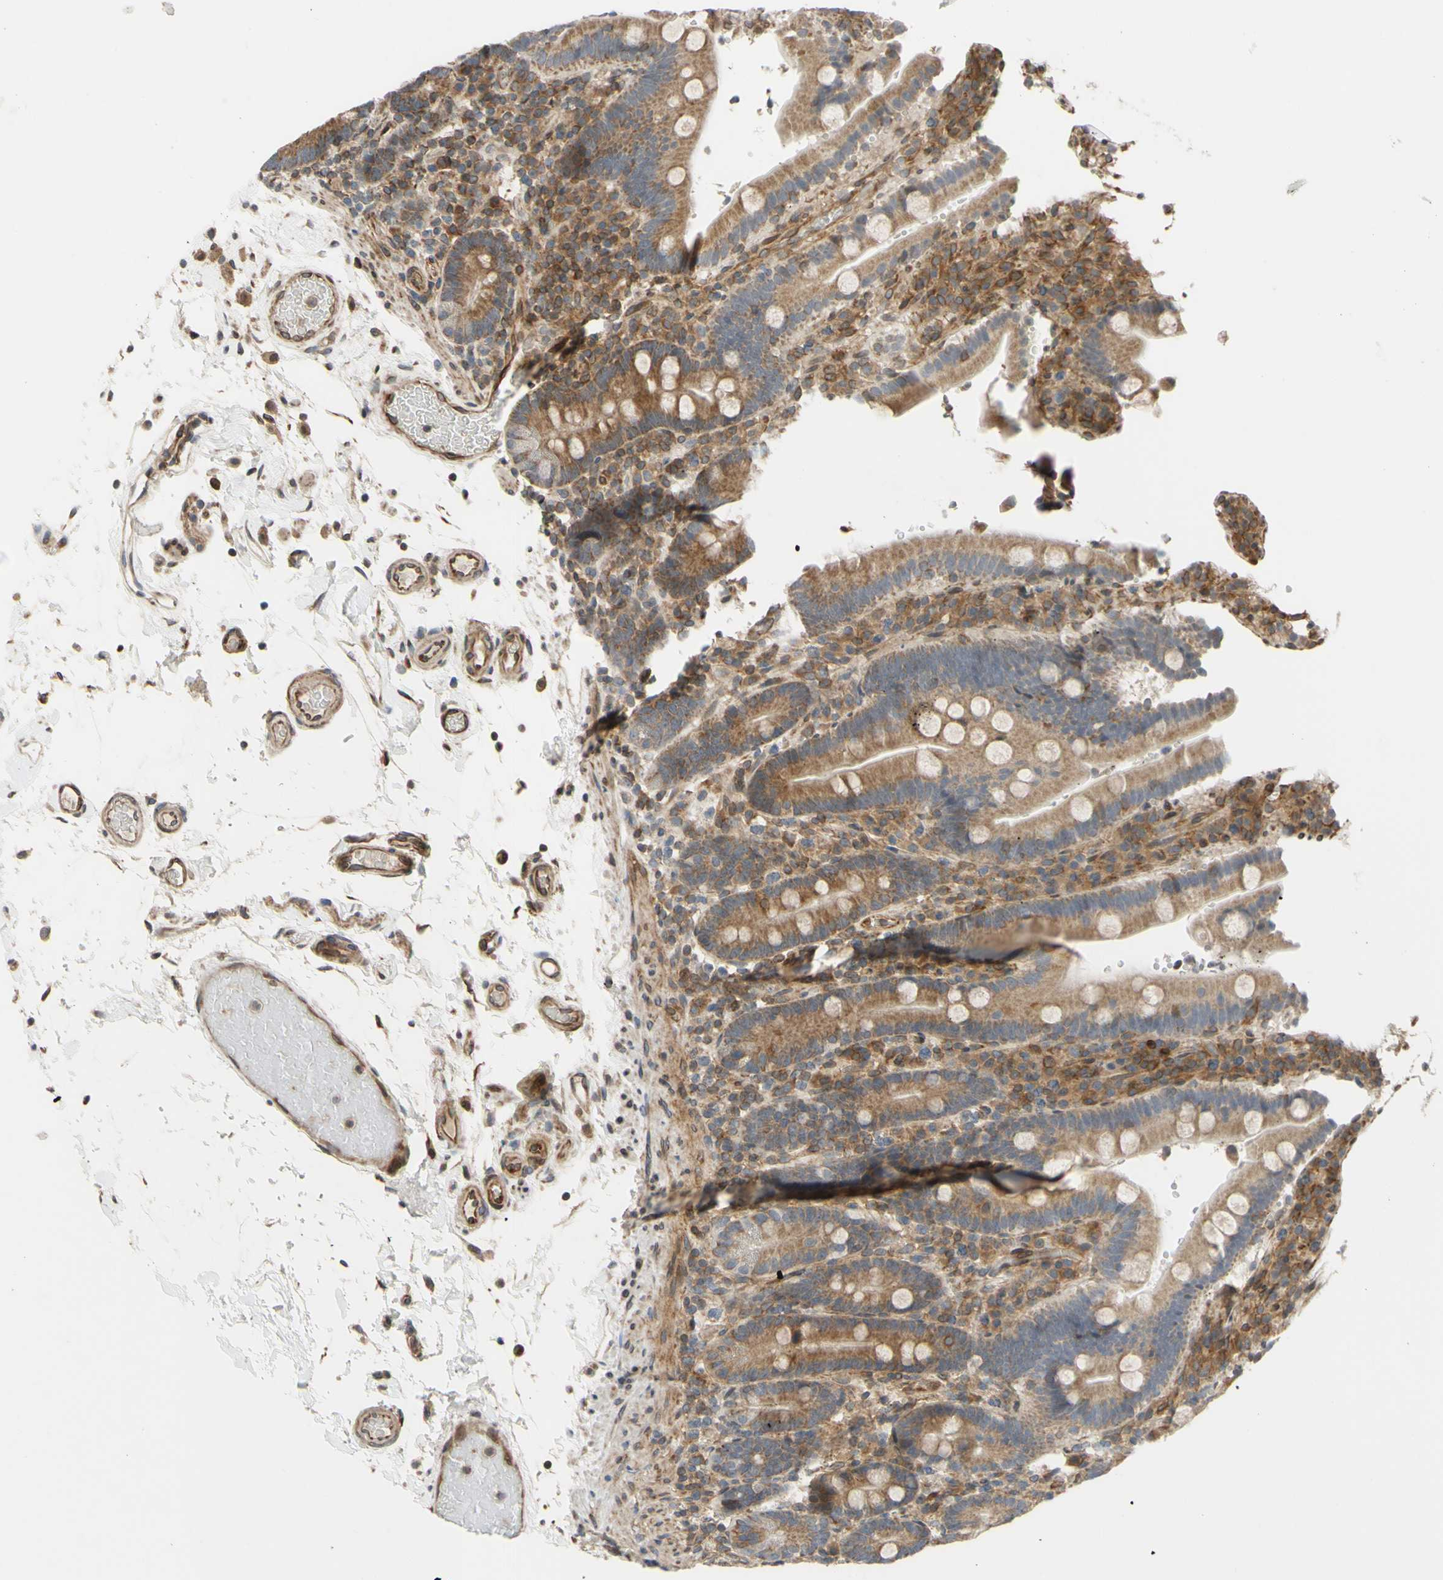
{"staining": {"intensity": "moderate", "quantity": ">75%", "location": "cytoplasmic/membranous"}, "tissue": "duodenum", "cell_type": "Glandular cells", "image_type": "normal", "snomed": [{"axis": "morphology", "description": "Normal tissue, NOS"}, {"axis": "topography", "description": "Small intestine, NOS"}], "caption": "A medium amount of moderate cytoplasmic/membranous staining is seen in about >75% of glandular cells in unremarkable duodenum. (DAB IHC, brown staining for protein, blue staining for nuclei).", "gene": "PRAF2", "patient": {"sex": "female", "age": 71}}